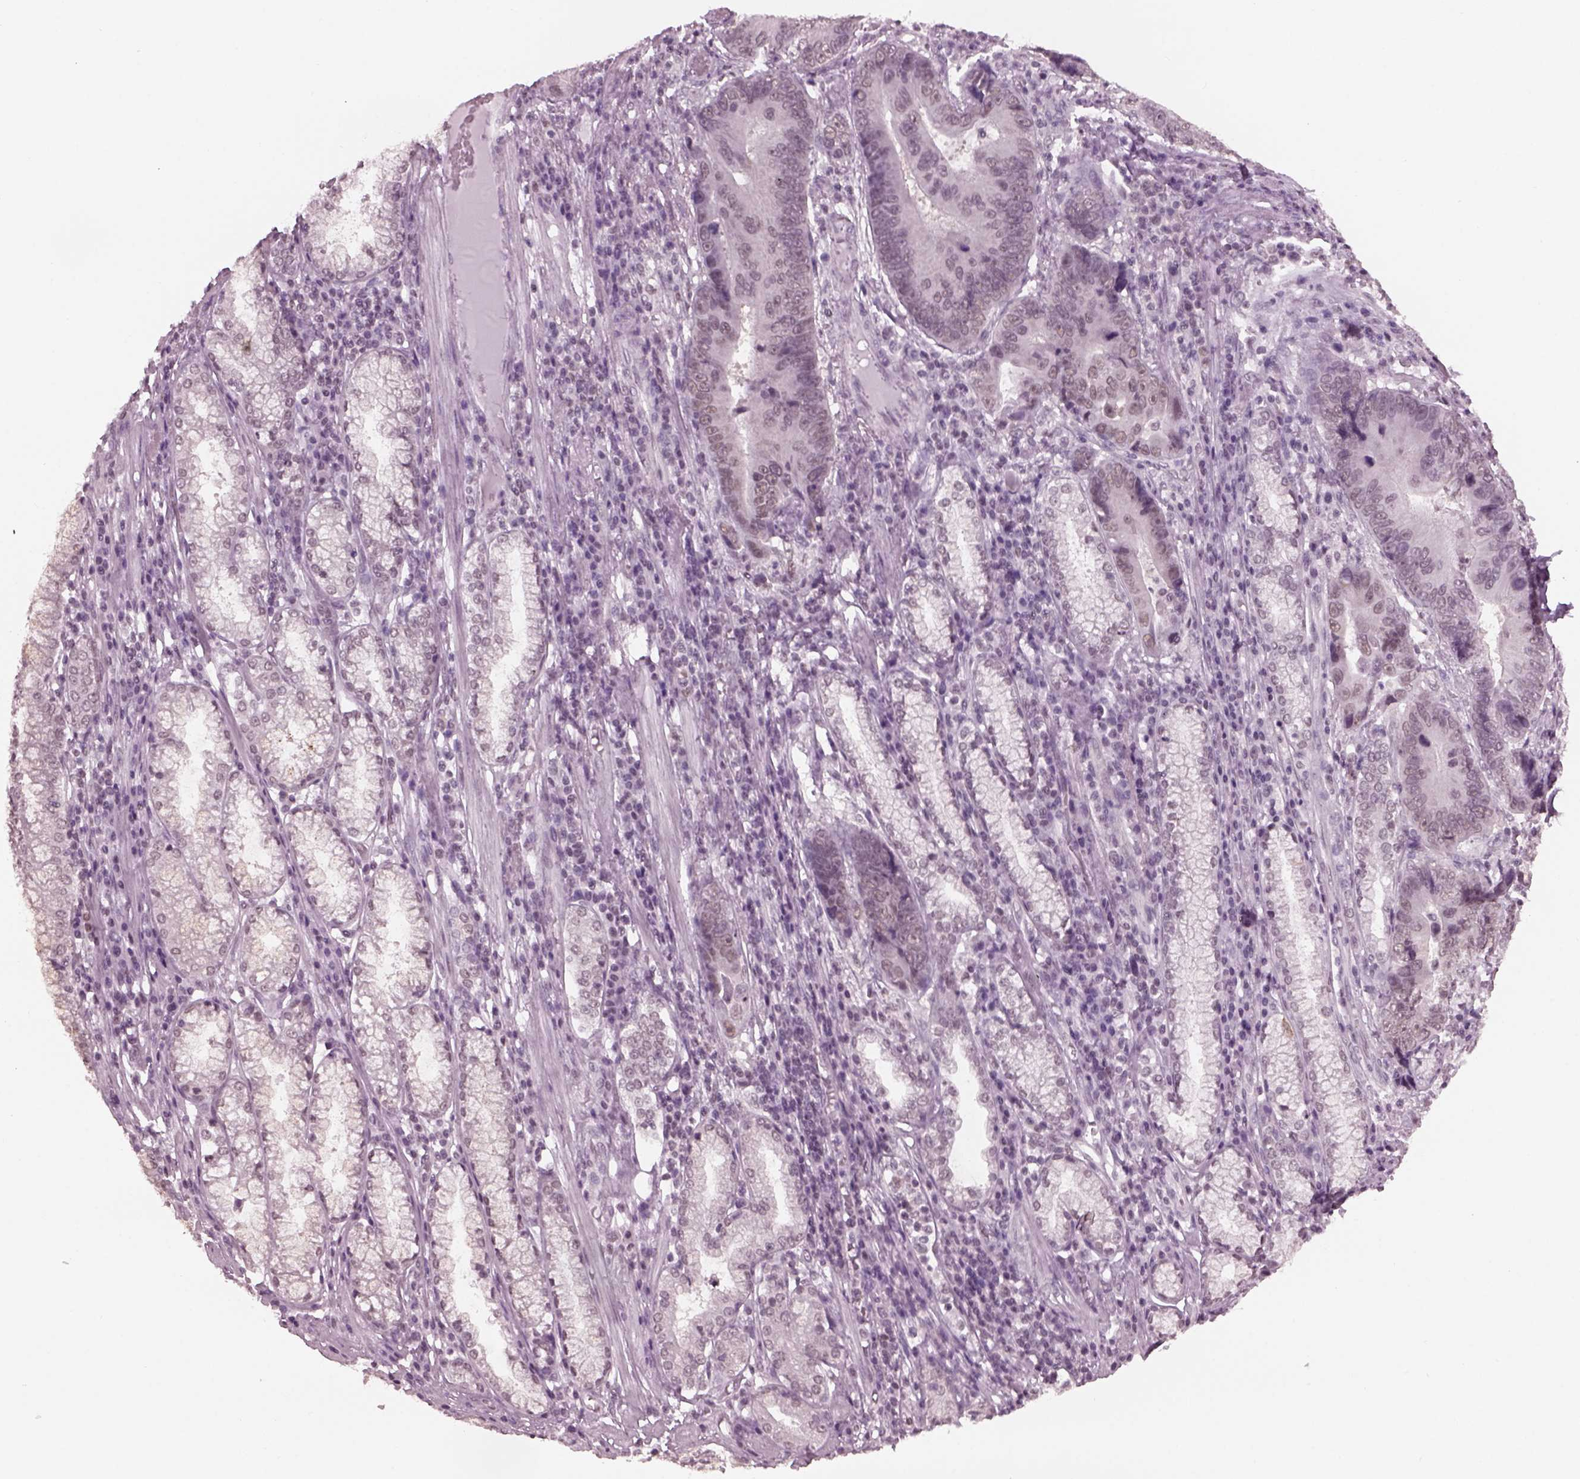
{"staining": {"intensity": "negative", "quantity": "none", "location": "none"}, "tissue": "stomach cancer", "cell_type": "Tumor cells", "image_type": "cancer", "snomed": [{"axis": "morphology", "description": "Adenocarcinoma, NOS"}, {"axis": "topography", "description": "Stomach"}], "caption": "An immunohistochemistry micrograph of stomach adenocarcinoma is shown. There is no staining in tumor cells of stomach adenocarcinoma.", "gene": "RUVBL2", "patient": {"sex": "male", "age": 84}}